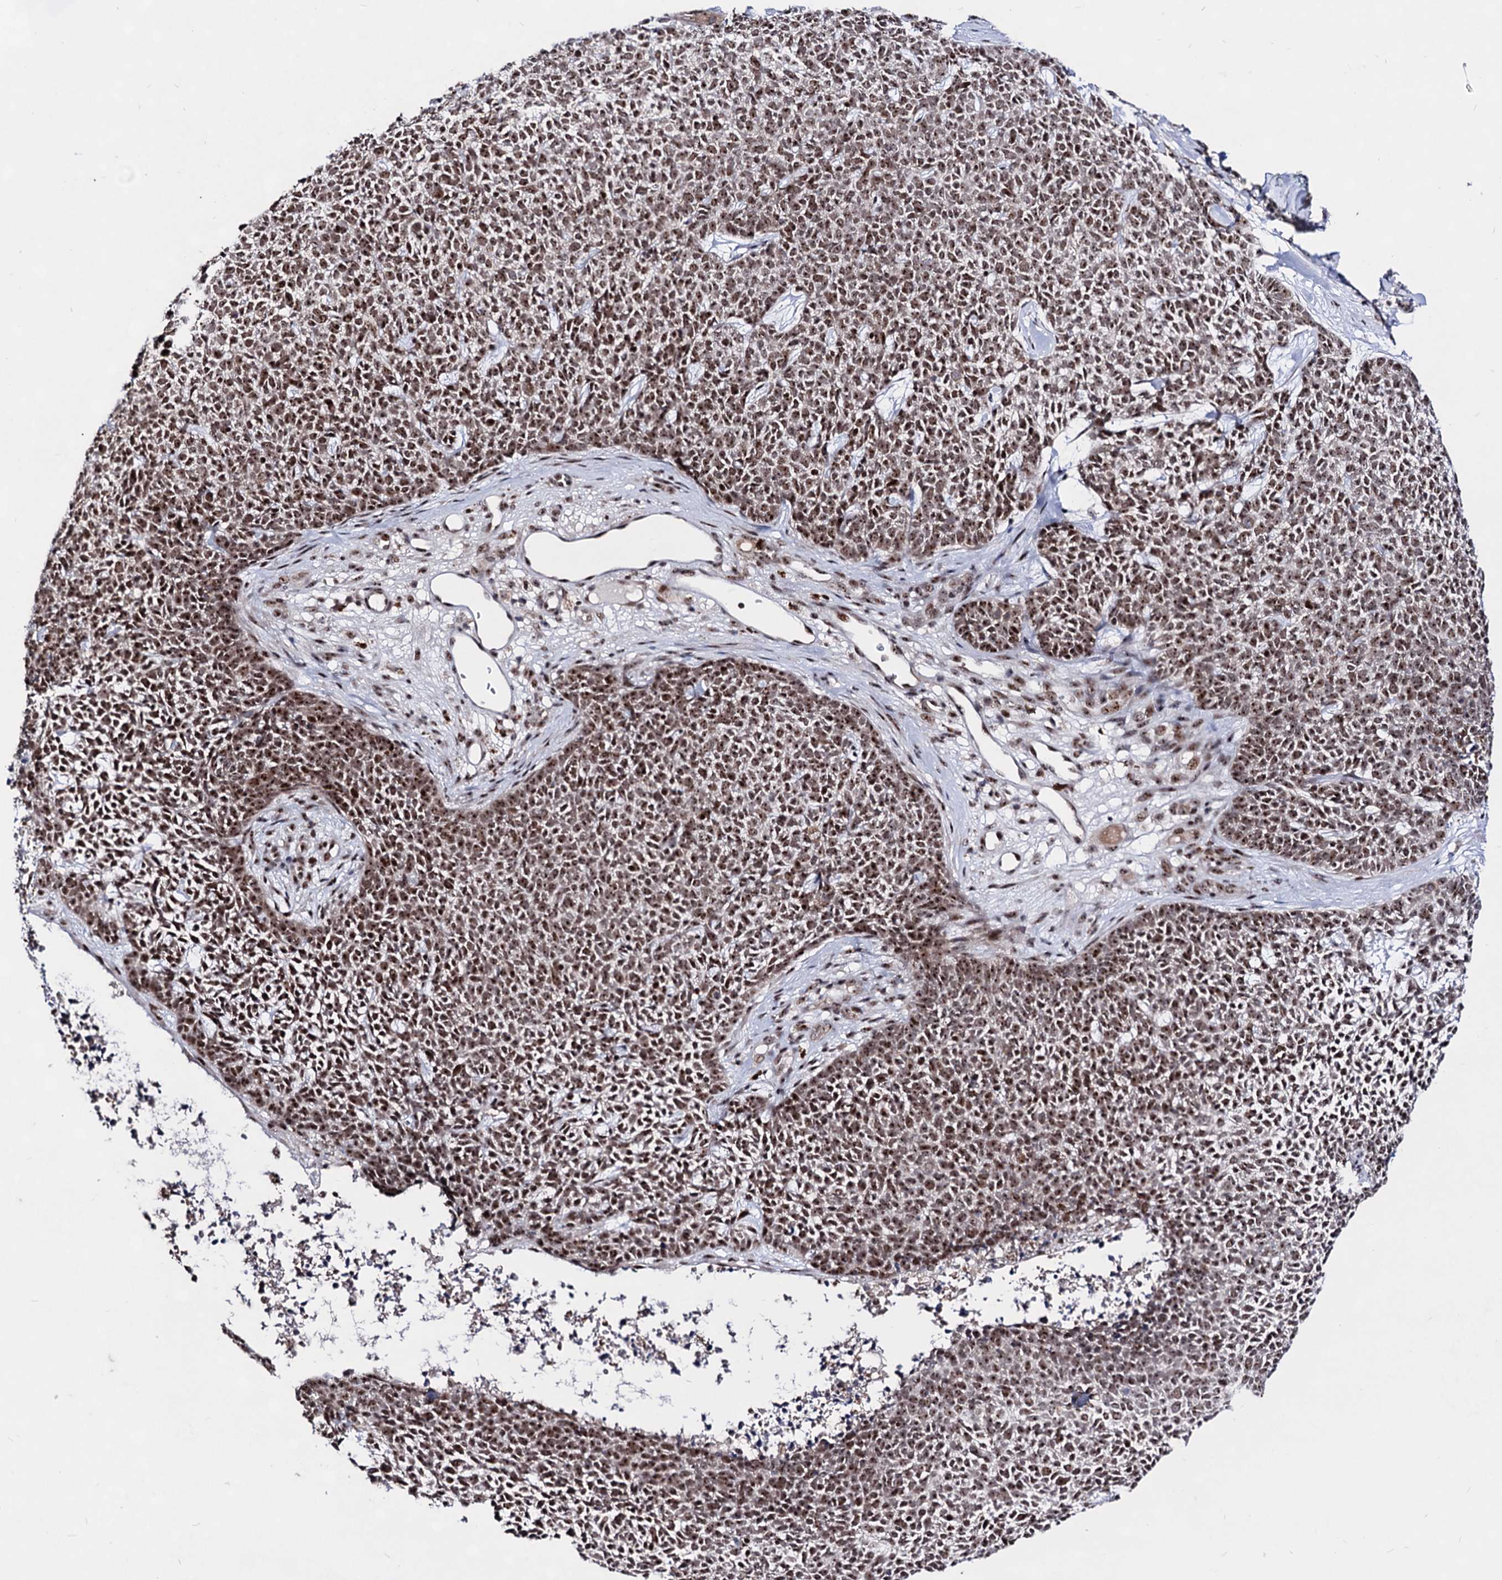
{"staining": {"intensity": "moderate", "quantity": ">75%", "location": "nuclear"}, "tissue": "skin cancer", "cell_type": "Tumor cells", "image_type": "cancer", "snomed": [{"axis": "morphology", "description": "Basal cell carcinoma"}, {"axis": "topography", "description": "Skin"}], "caption": "Basal cell carcinoma (skin) tissue displays moderate nuclear staining in about >75% of tumor cells, visualized by immunohistochemistry.", "gene": "EXOSC10", "patient": {"sex": "female", "age": 84}}